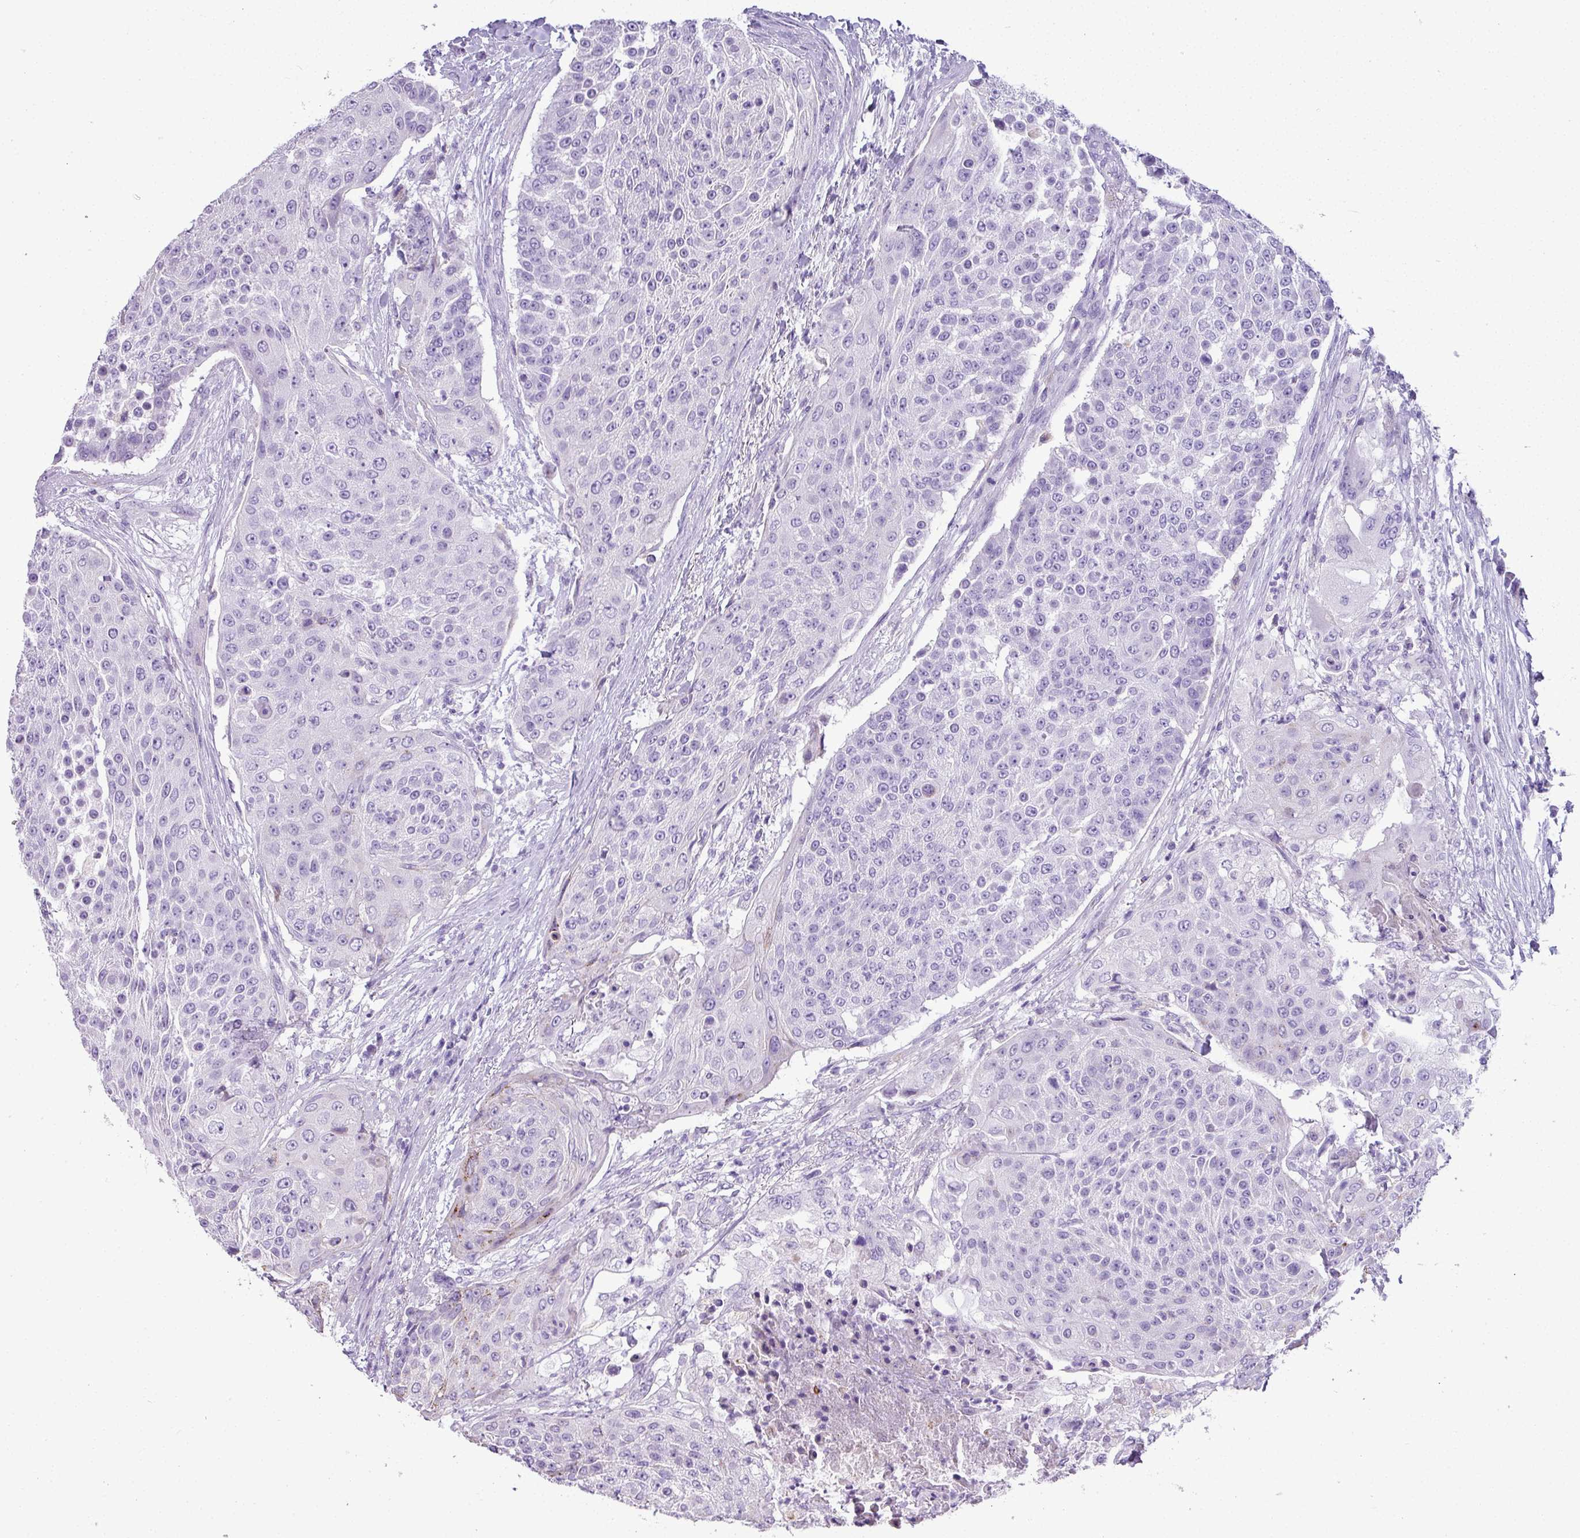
{"staining": {"intensity": "negative", "quantity": "none", "location": "none"}, "tissue": "urothelial cancer", "cell_type": "Tumor cells", "image_type": "cancer", "snomed": [{"axis": "morphology", "description": "Urothelial carcinoma, High grade"}, {"axis": "topography", "description": "Urinary bladder"}], "caption": "High magnification brightfield microscopy of urothelial cancer stained with DAB (3,3'-diaminobenzidine) (brown) and counterstained with hematoxylin (blue): tumor cells show no significant positivity. The staining is performed using DAB (3,3'-diaminobenzidine) brown chromogen with nuclei counter-stained in using hematoxylin.", "gene": "ZNF568", "patient": {"sex": "female", "age": 63}}